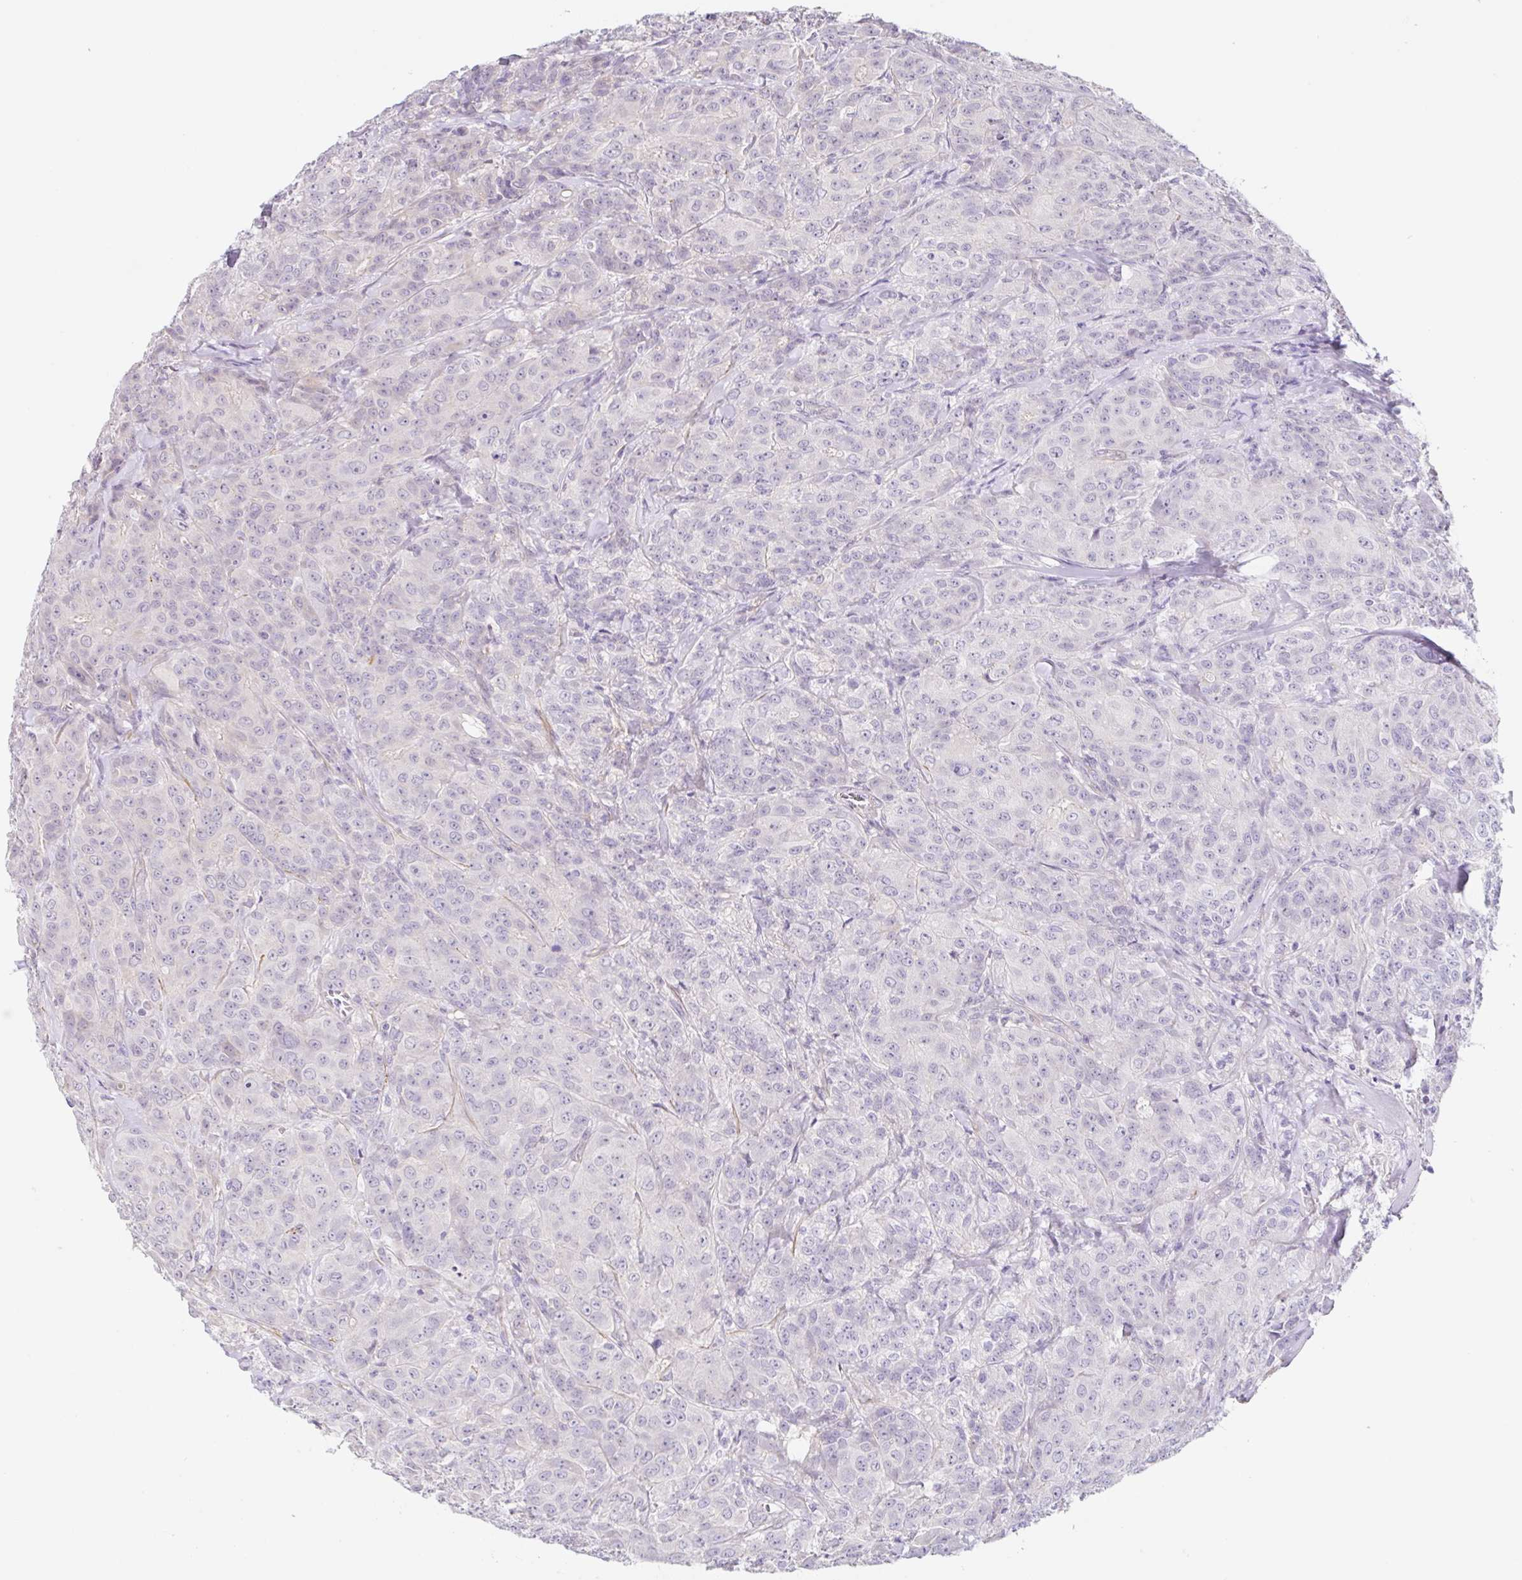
{"staining": {"intensity": "negative", "quantity": "none", "location": "none"}, "tissue": "breast cancer", "cell_type": "Tumor cells", "image_type": "cancer", "snomed": [{"axis": "morphology", "description": "Normal tissue, NOS"}, {"axis": "morphology", "description": "Duct carcinoma"}, {"axis": "topography", "description": "Breast"}], "caption": "IHC of breast invasive ductal carcinoma reveals no positivity in tumor cells.", "gene": "DCAF17", "patient": {"sex": "female", "age": 43}}